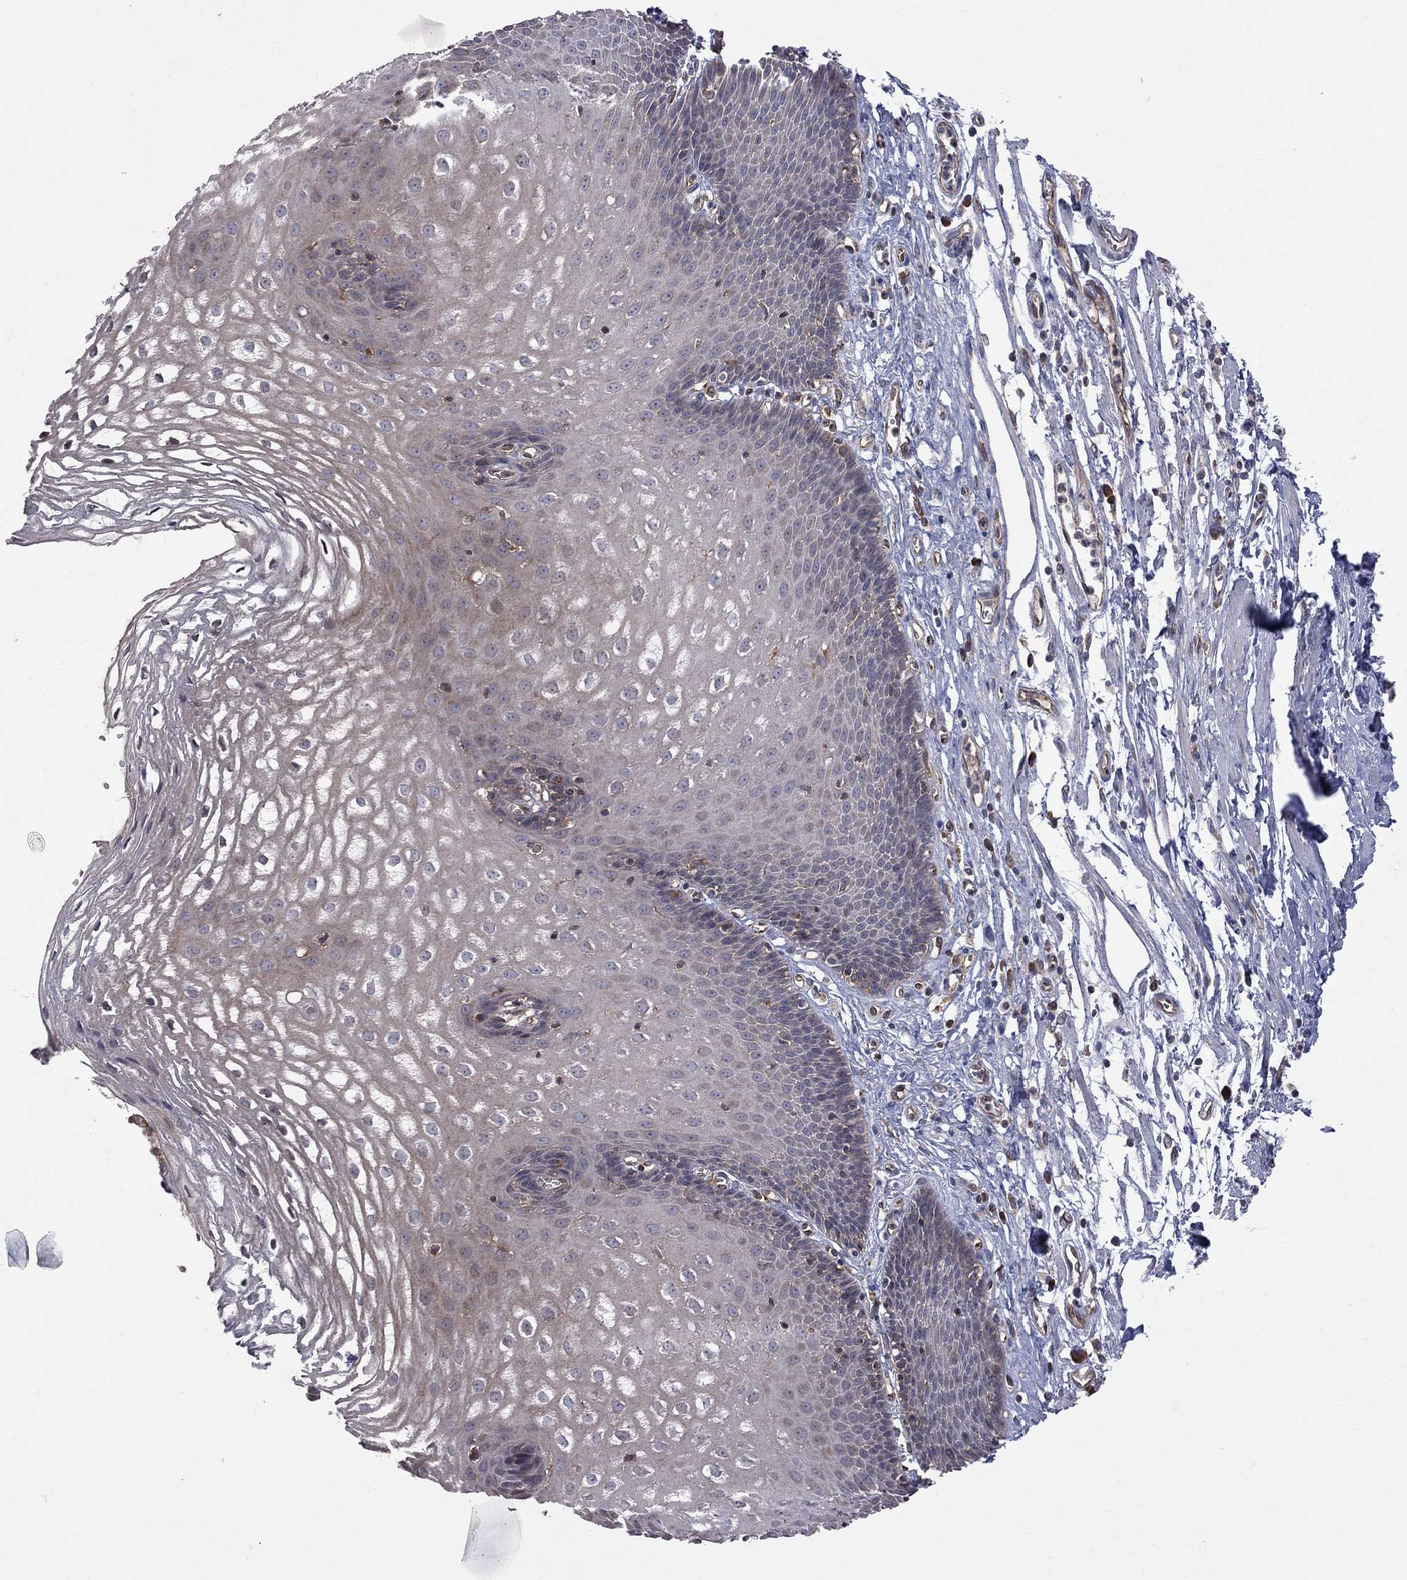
{"staining": {"intensity": "weak", "quantity": "<25%", "location": "cytoplasmic/membranous"}, "tissue": "esophagus", "cell_type": "Squamous epithelial cells", "image_type": "normal", "snomed": [{"axis": "morphology", "description": "Normal tissue, NOS"}, {"axis": "topography", "description": "Esophagus"}], "caption": "Immunohistochemistry of normal esophagus exhibits no staining in squamous epithelial cells. (Stains: DAB (3,3'-diaminobenzidine) immunohistochemistry with hematoxylin counter stain, Microscopy: brightfield microscopy at high magnification).", "gene": "ABI3", "patient": {"sex": "male", "age": 72}}